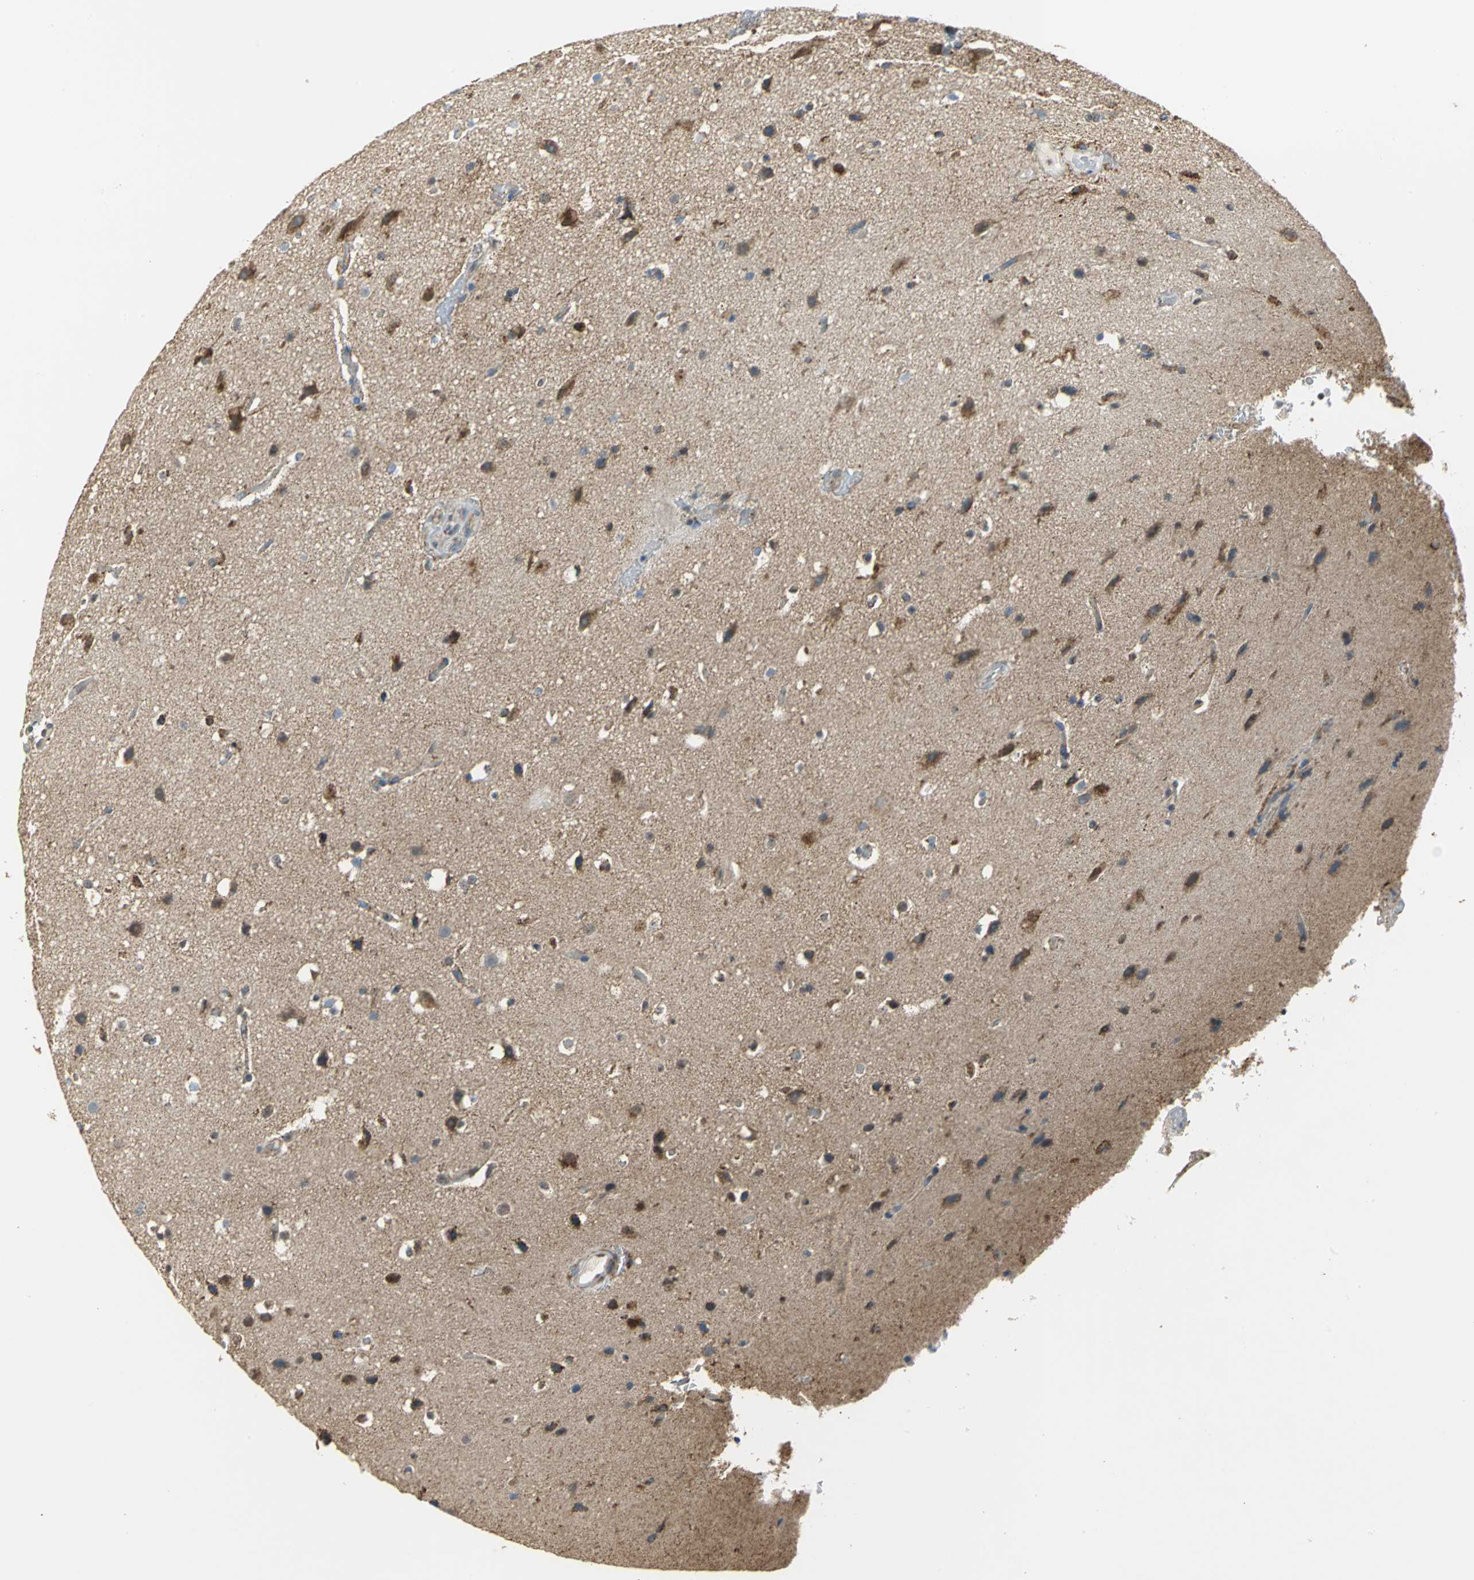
{"staining": {"intensity": "strong", "quantity": "25%-75%", "location": "cytoplasmic/membranous"}, "tissue": "glioma", "cell_type": "Tumor cells", "image_type": "cancer", "snomed": [{"axis": "morphology", "description": "Glioma, malignant, Low grade"}, {"axis": "topography", "description": "Cerebral cortex"}], "caption": "Immunohistochemistry of malignant glioma (low-grade) reveals high levels of strong cytoplasmic/membranous expression in approximately 25%-75% of tumor cells.", "gene": "NDUFB5", "patient": {"sex": "female", "age": 47}}